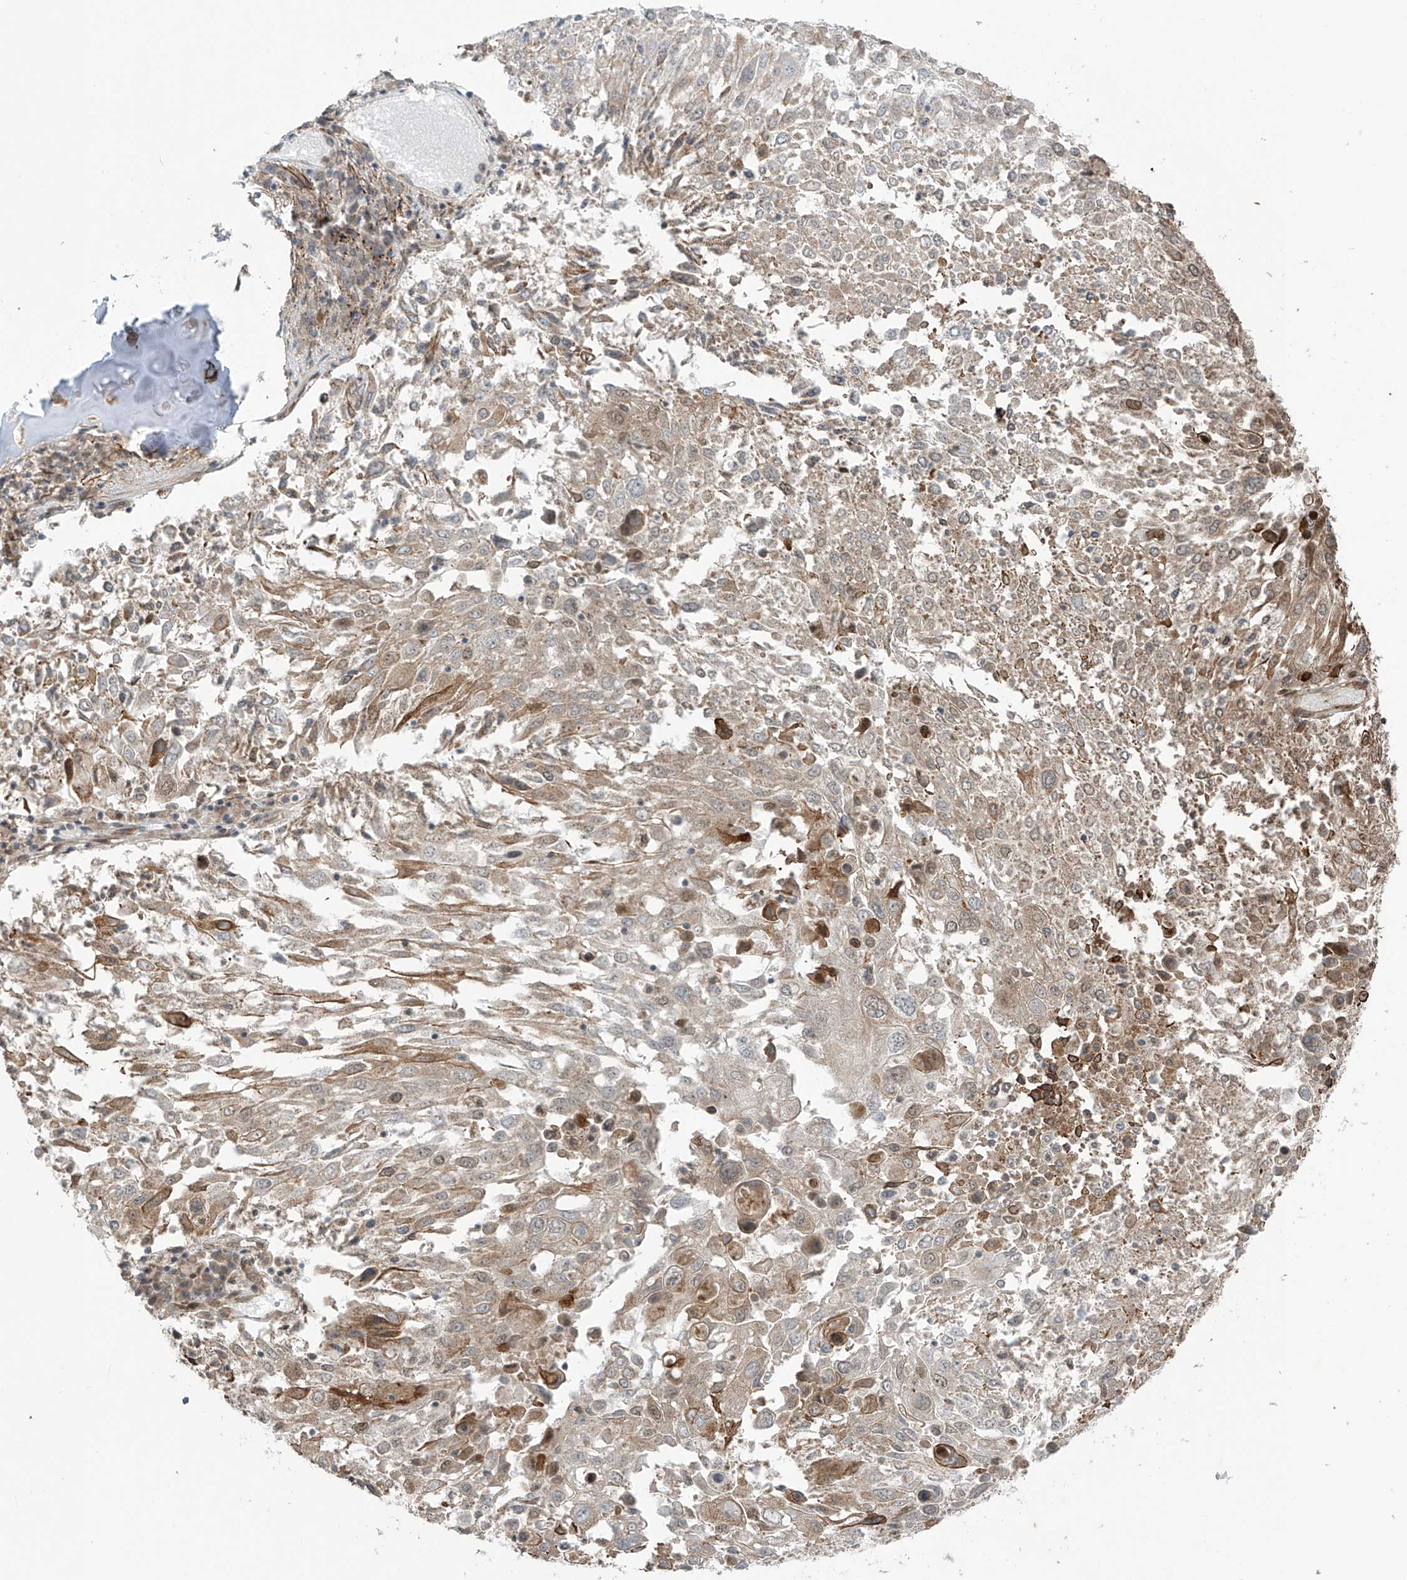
{"staining": {"intensity": "moderate", "quantity": "<25%", "location": "cytoplasmic/membranous,nuclear"}, "tissue": "lung cancer", "cell_type": "Tumor cells", "image_type": "cancer", "snomed": [{"axis": "morphology", "description": "Squamous cell carcinoma, NOS"}, {"axis": "topography", "description": "Lung"}], "caption": "Immunohistochemistry of lung cancer demonstrates low levels of moderate cytoplasmic/membranous and nuclear expression in approximately <25% of tumor cells. The staining is performed using DAB brown chromogen to label protein expression. The nuclei are counter-stained blue using hematoxylin.", "gene": "PDE11A", "patient": {"sex": "male", "age": 65}}